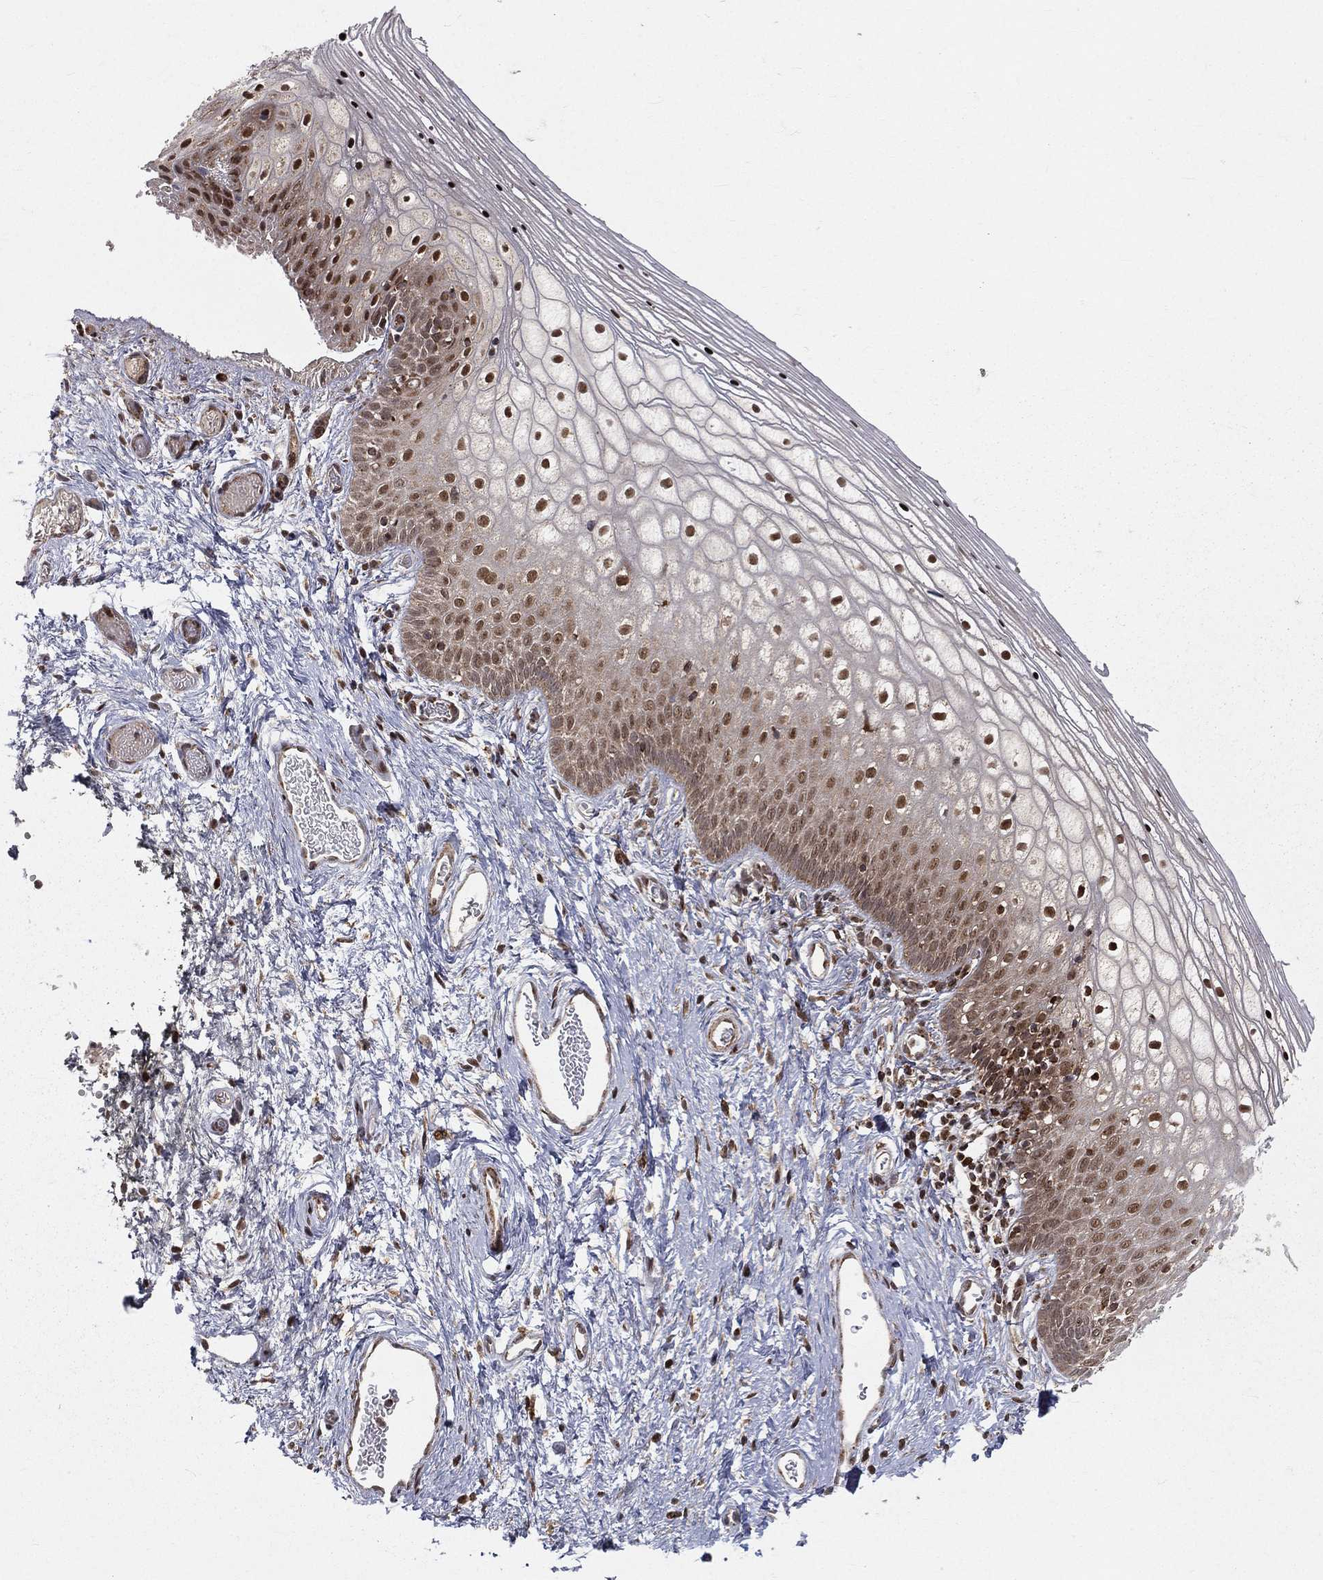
{"staining": {"intensity": "strong", "quantity": "<25%", "location": "cytoplasmic/membranous,nuclear"}, "tissue": "vagina", "cell_type": "Squamous epithelial cells", "image_type": "normal", "snomed": [{"axis": "morphology", "description": "Normal tissue, NOS"}, {"axis": "topography", "description": "Vagina"}], "caption": "A brown stain labels strong cytoplasmic/membranous,nuclear positivity of a protein in squamous epithelial cells of unremarkable human vagina.", "gene": "MDM2", "patient": {"sex": "female", "age": 32}}